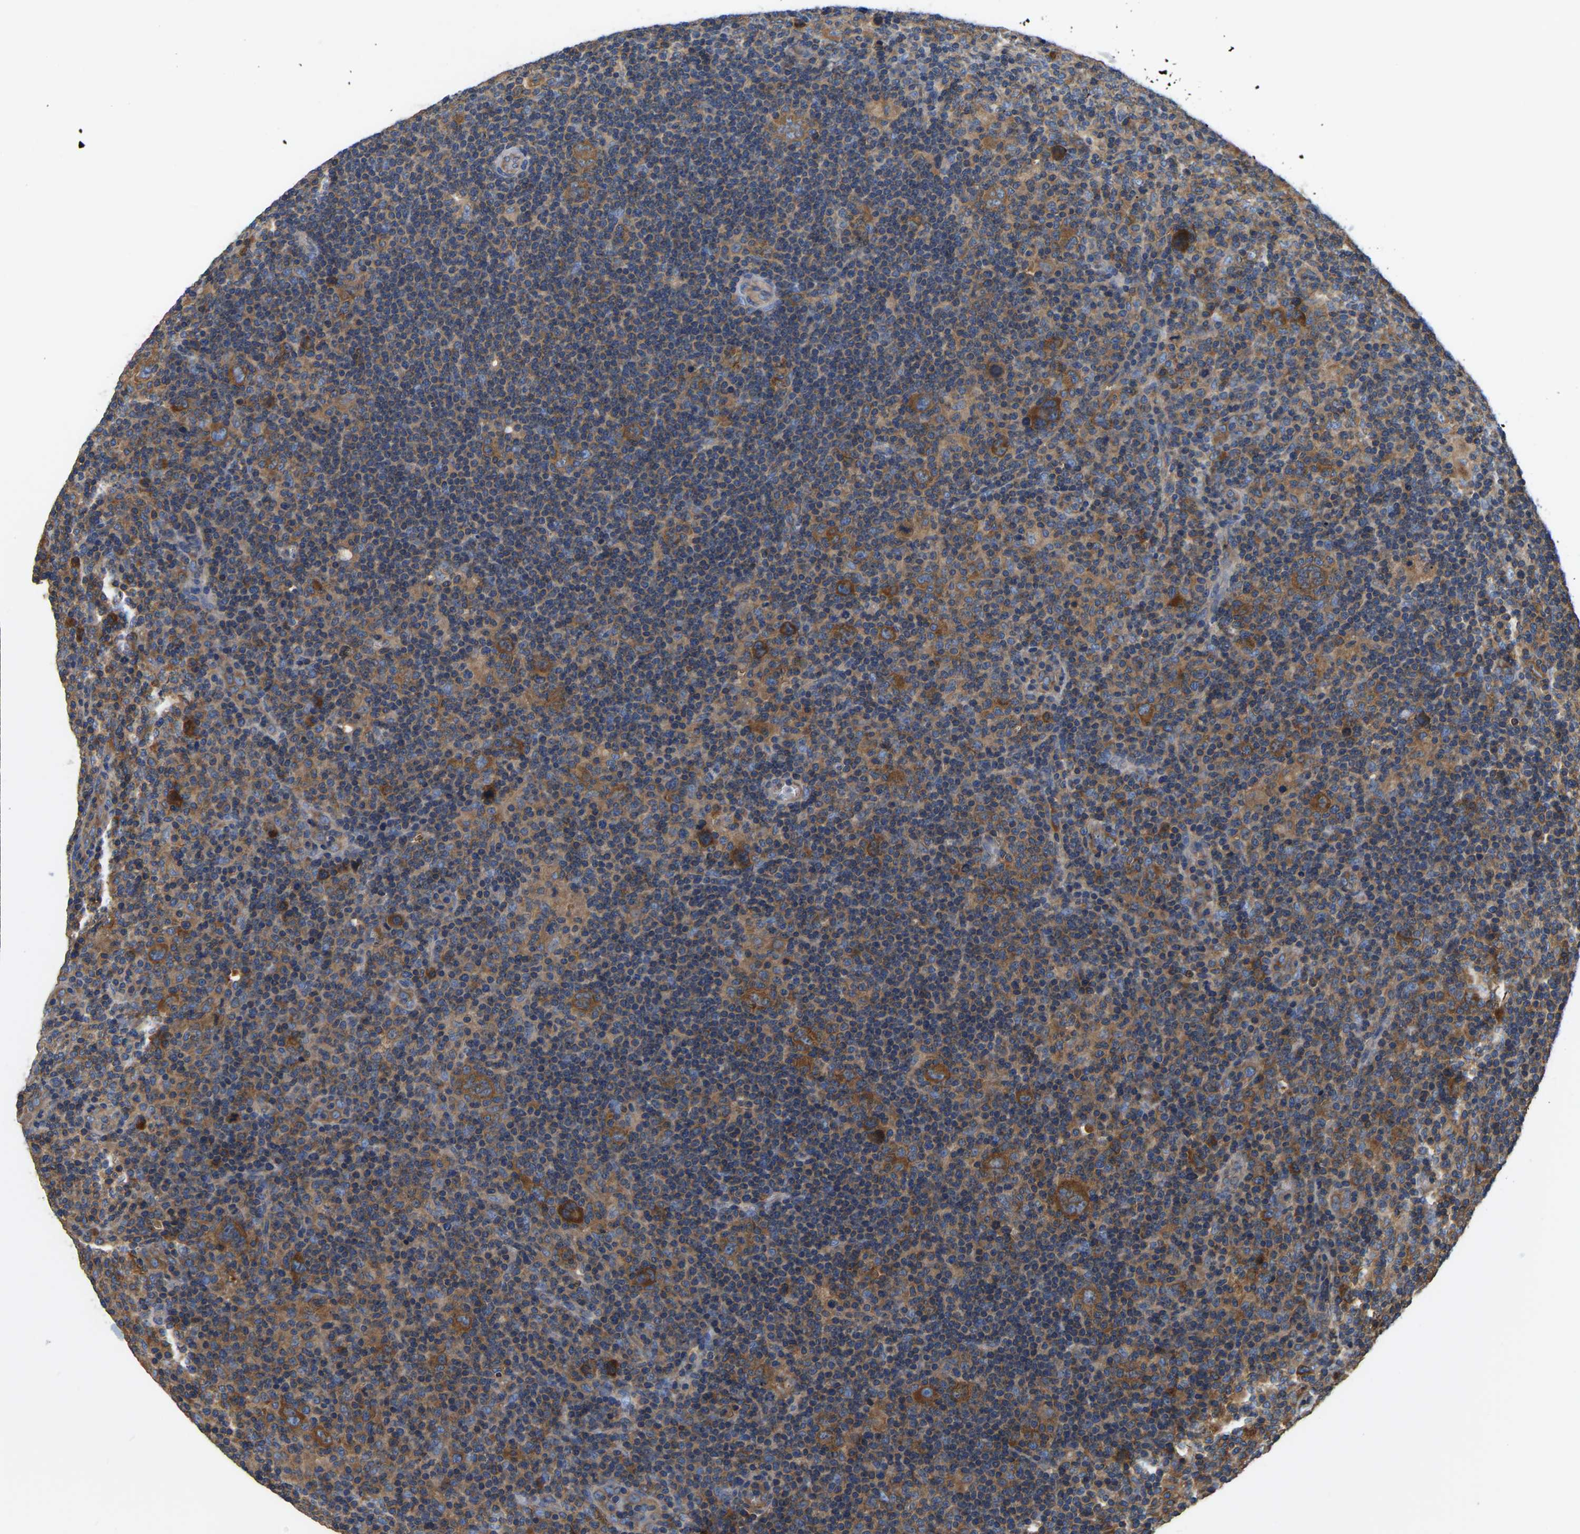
{"staining": {"intensity": "strong", "quantity": ">75%", "location": "cytoplasmic/membranous"}, "tissue": "lymphoma", "cell_type": "Tumor cells", "image_type": "cancer", "snomed": [{"axis": "morphology", "description": "Hodgkin's disease, NOS"}, {"axis": "topography", "description": "Lymph node"}], "caption": "Hodgkin's disease tissue demonstrates strong cytoplasmic/membranous staining in about >75% of tumor cells, visualized by immunohistochemistry.", "gene": "GARS1", "patient": {"sex": "female", "age": 57}}